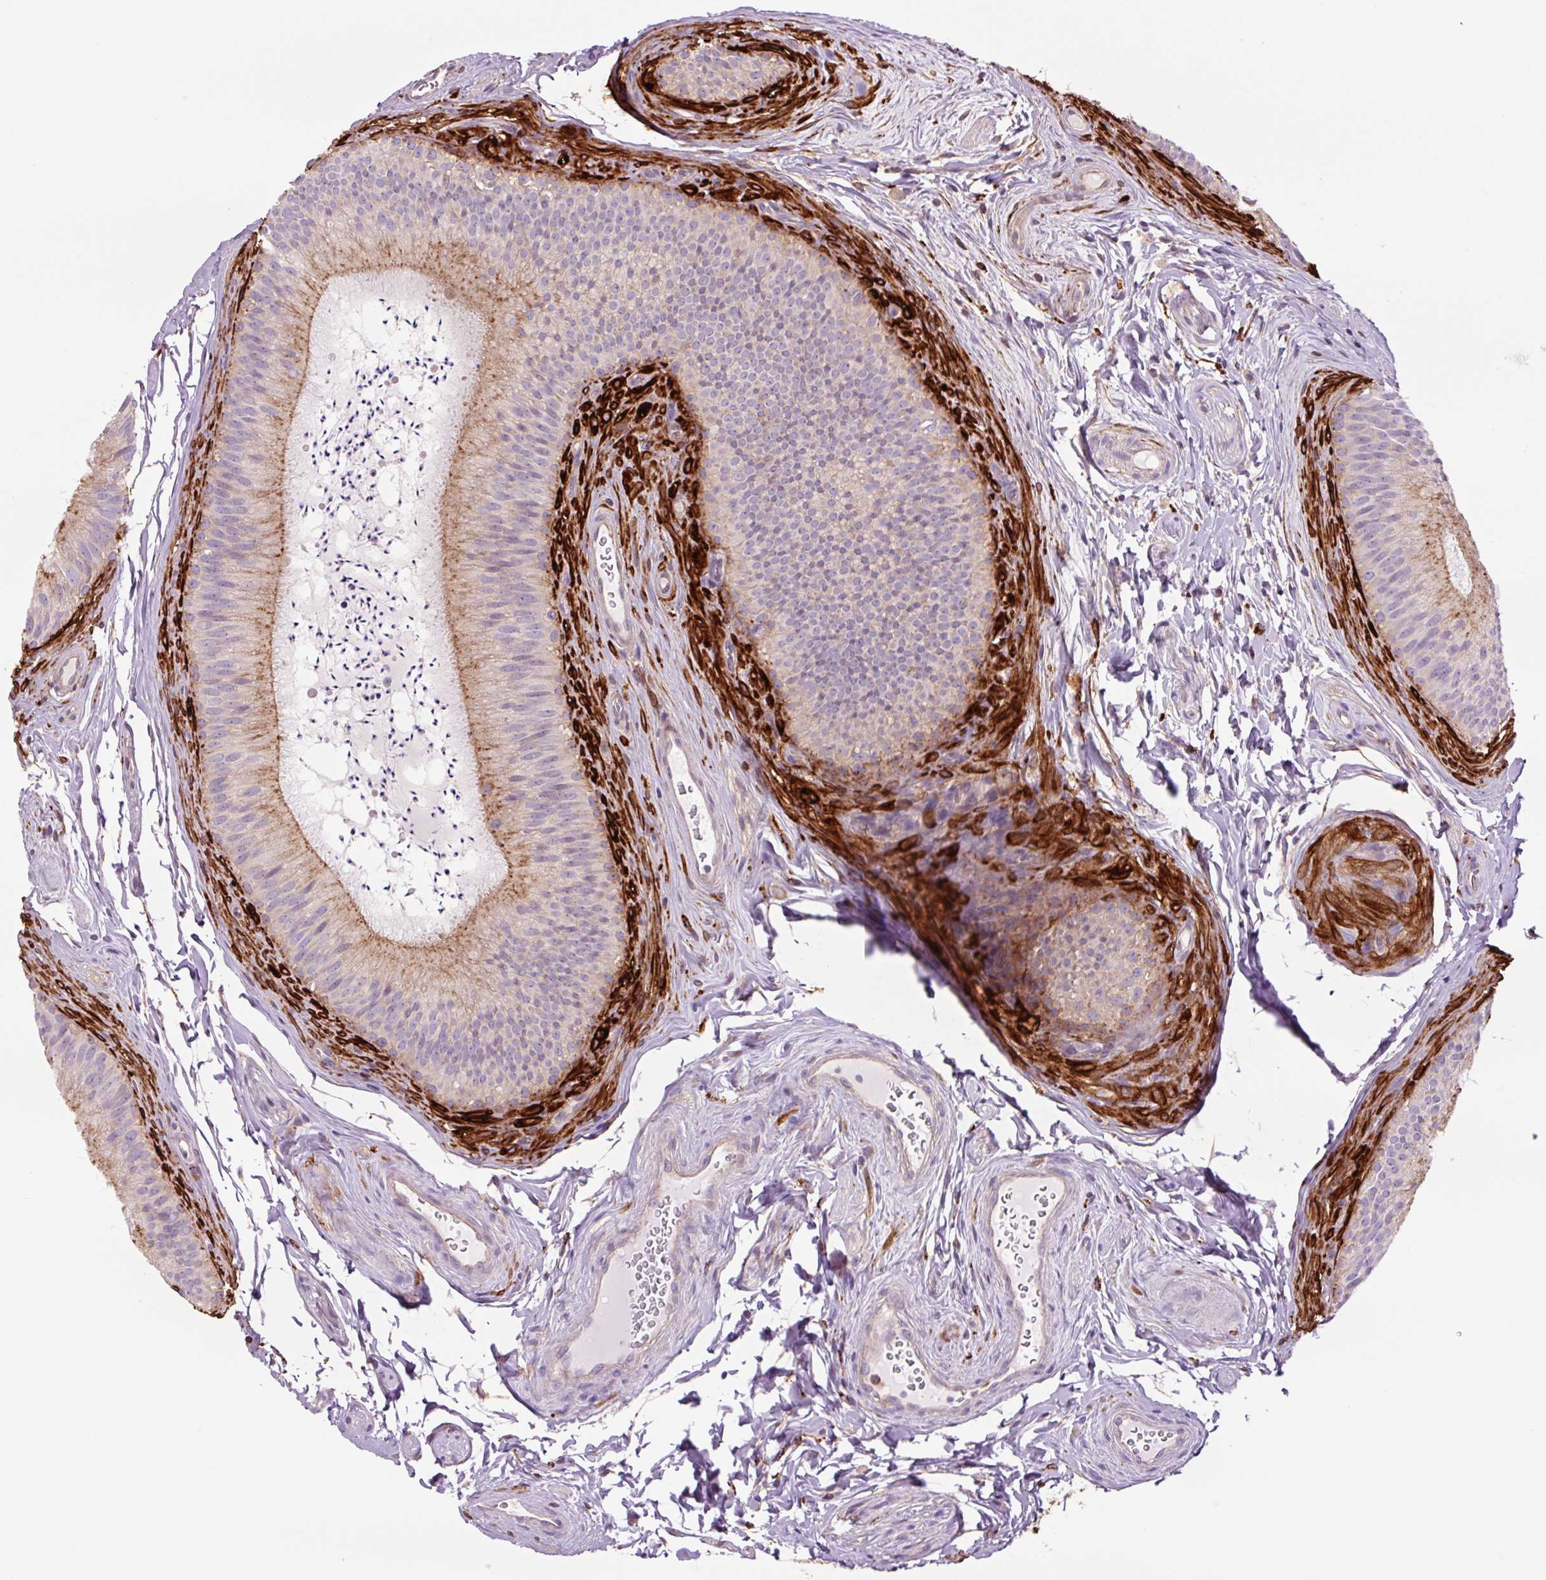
{"staining": {"intensity": "moderate", "quantity": "25%-75%", "location": "cytoplasmic/membranous"}, "tissue": "epididymis", "cell_type": "Glandular cells", "image_type": "normal", "snomed": [{"axis": "morphology", "description": "Normal tissue, NOS"}, {"axis": "topography", "description": "Epididymis"}], "caption": "Immunohistochemistry of benign epididymis displays medium levels of moderate cytoplasmic/membranous positivity in about 25%-75% of glandular cells.", "gene": "SH2D6", "patient": {"sex": "male", "age": 24}}